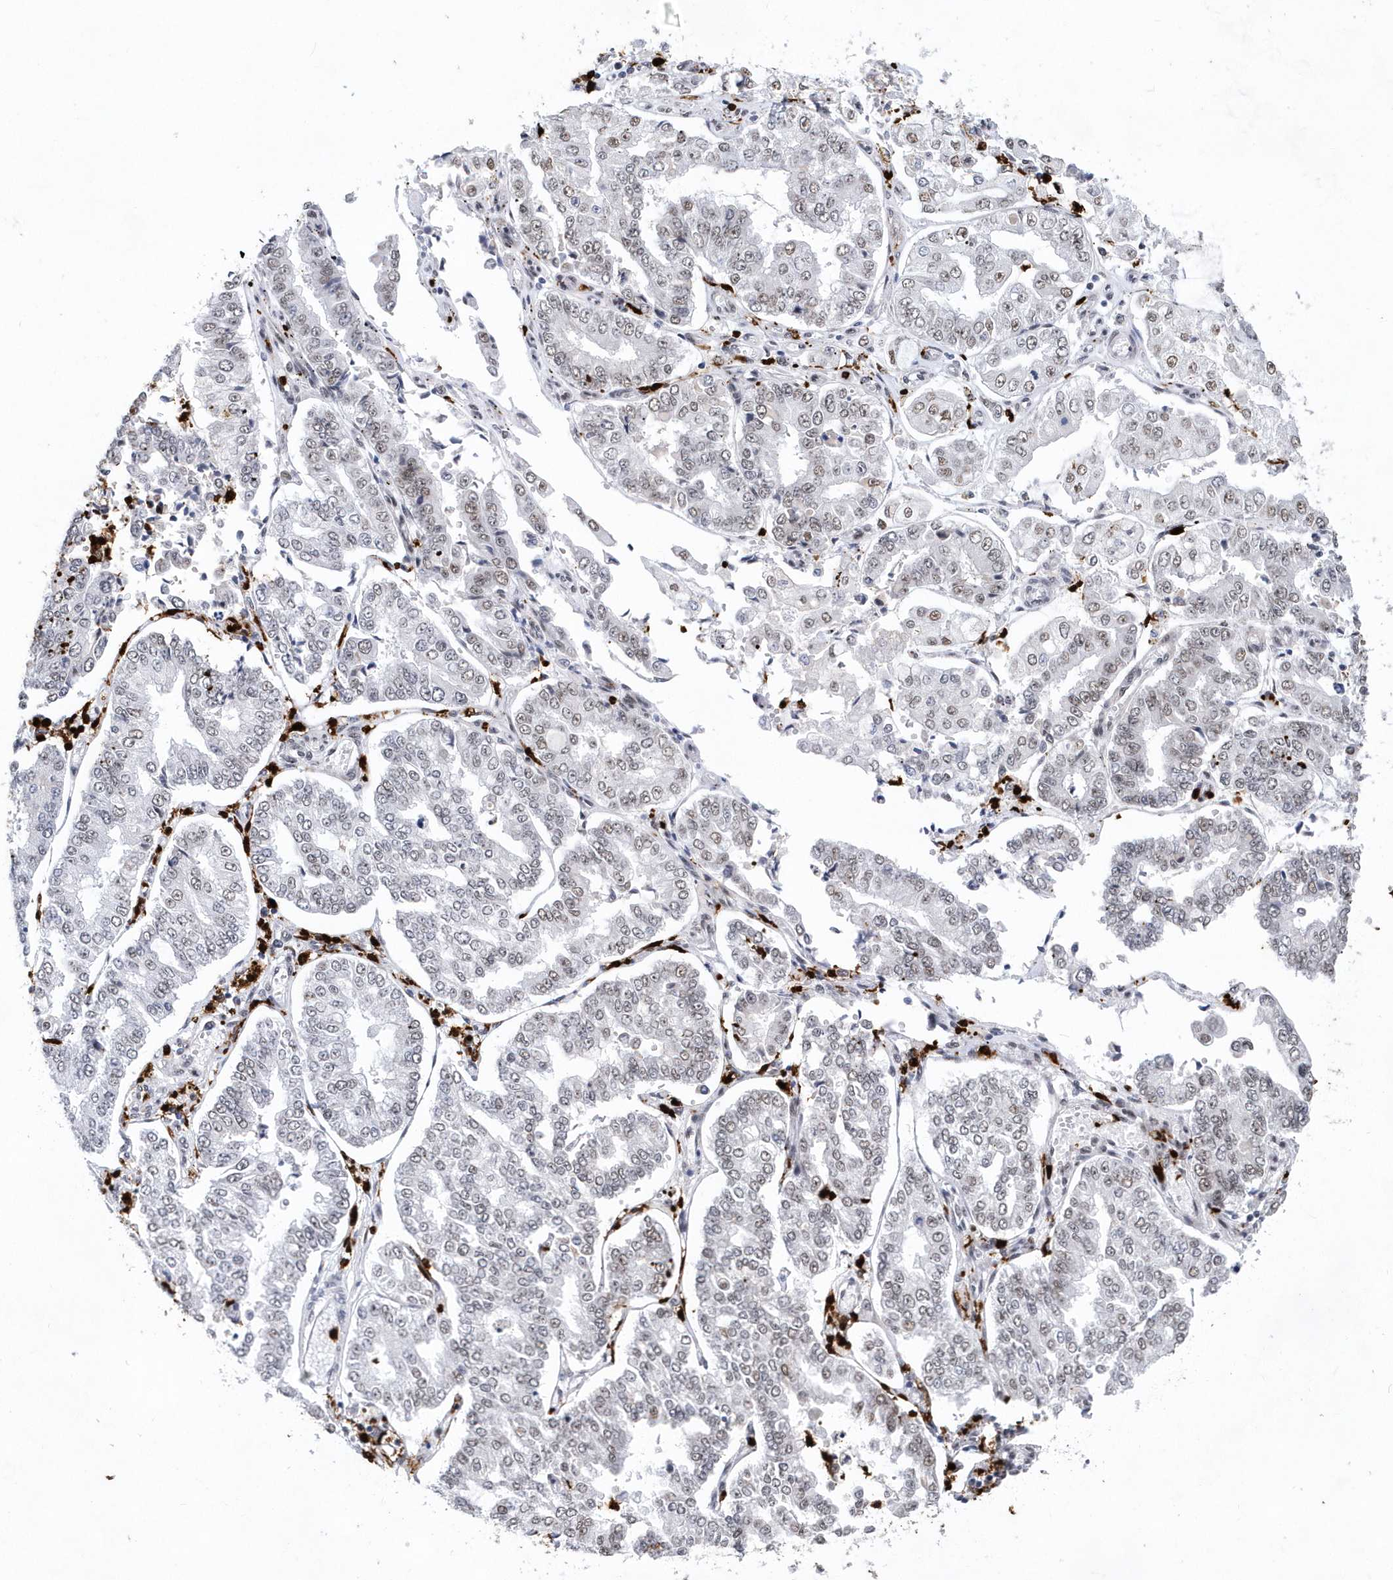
{"staining": {"intensity": "weak", "quantity": "<25%", "location": "nuclear"}, "tissue": "stomach cancer", "cell_type": "Tumor cells", "image_type": "cancer", "snomed": [{"axis": "morphology", "description": "Adenocarcinoma, NOS"}, {"axis": "topography", "description": "Stomach"}], "caption": "There is no significant expression in tumor cells of stomach cancer (adenocarcinoma).", "gene": "RPP30", "patient": {"sex": "male", "age": 76}}